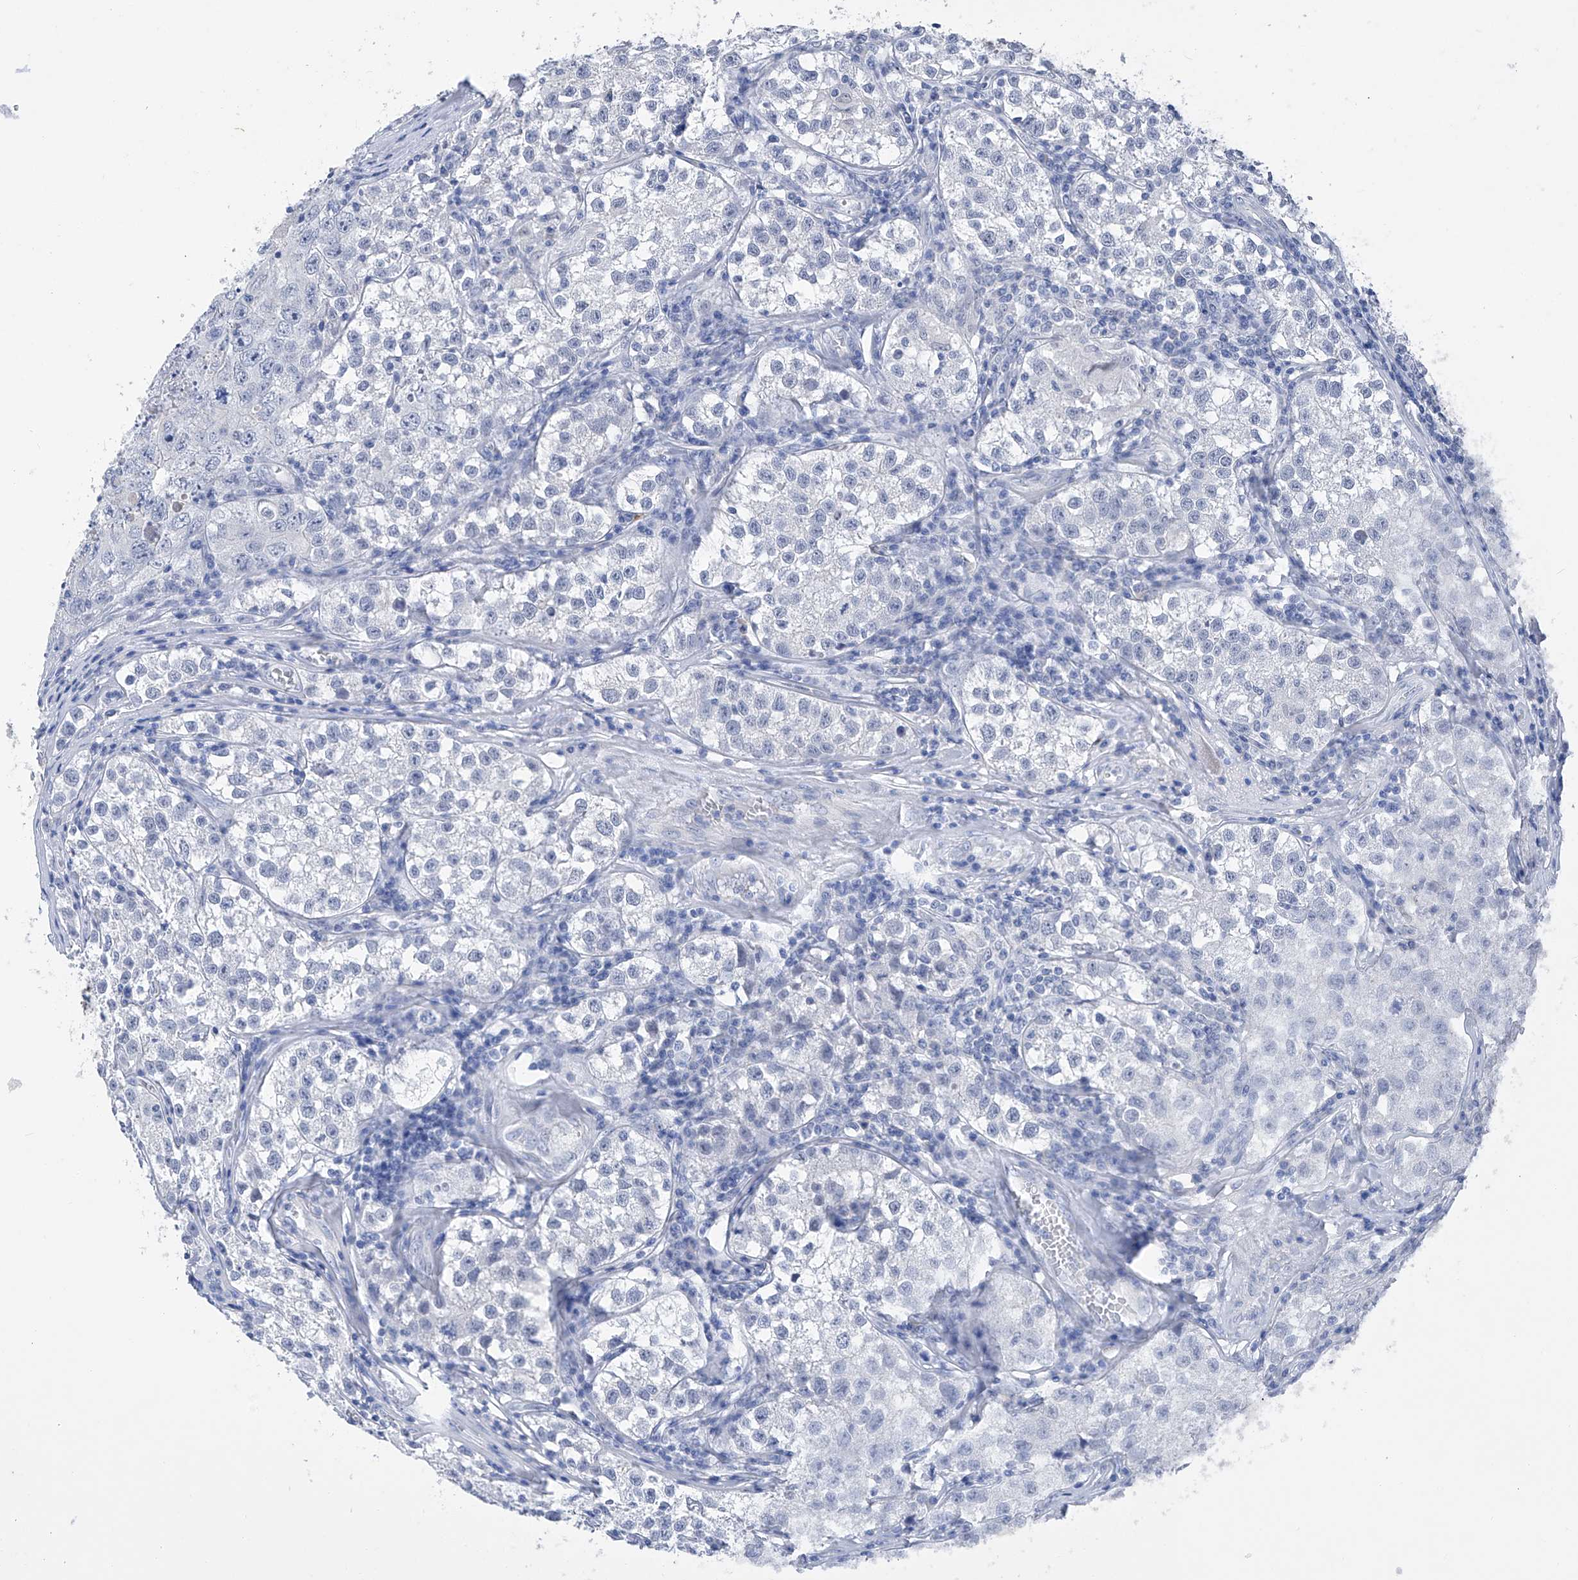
{"staining": {"intensity": "negative", "quantity": "none", "location": "none"}, "tissue": "testis cancer", "cell_type": "Tumor cells", "image_type": "cancer", "snomed": [{"axis": "morphology", "description": "Seminoma, NOS"}, {"axis": "morphology", "description": "Carcinoma, Embryonal, NOS"}, {"axis": "topography", "description": "Testis"}], "caption": "This is a histopathology image of immunohistochemistry (IHC) staining of testis cancer (embryonal carcinoma), which shows no positivity in tumor cells.", "gene": "ADRA1A", "patient": {"sex": "male", "age": 43}}